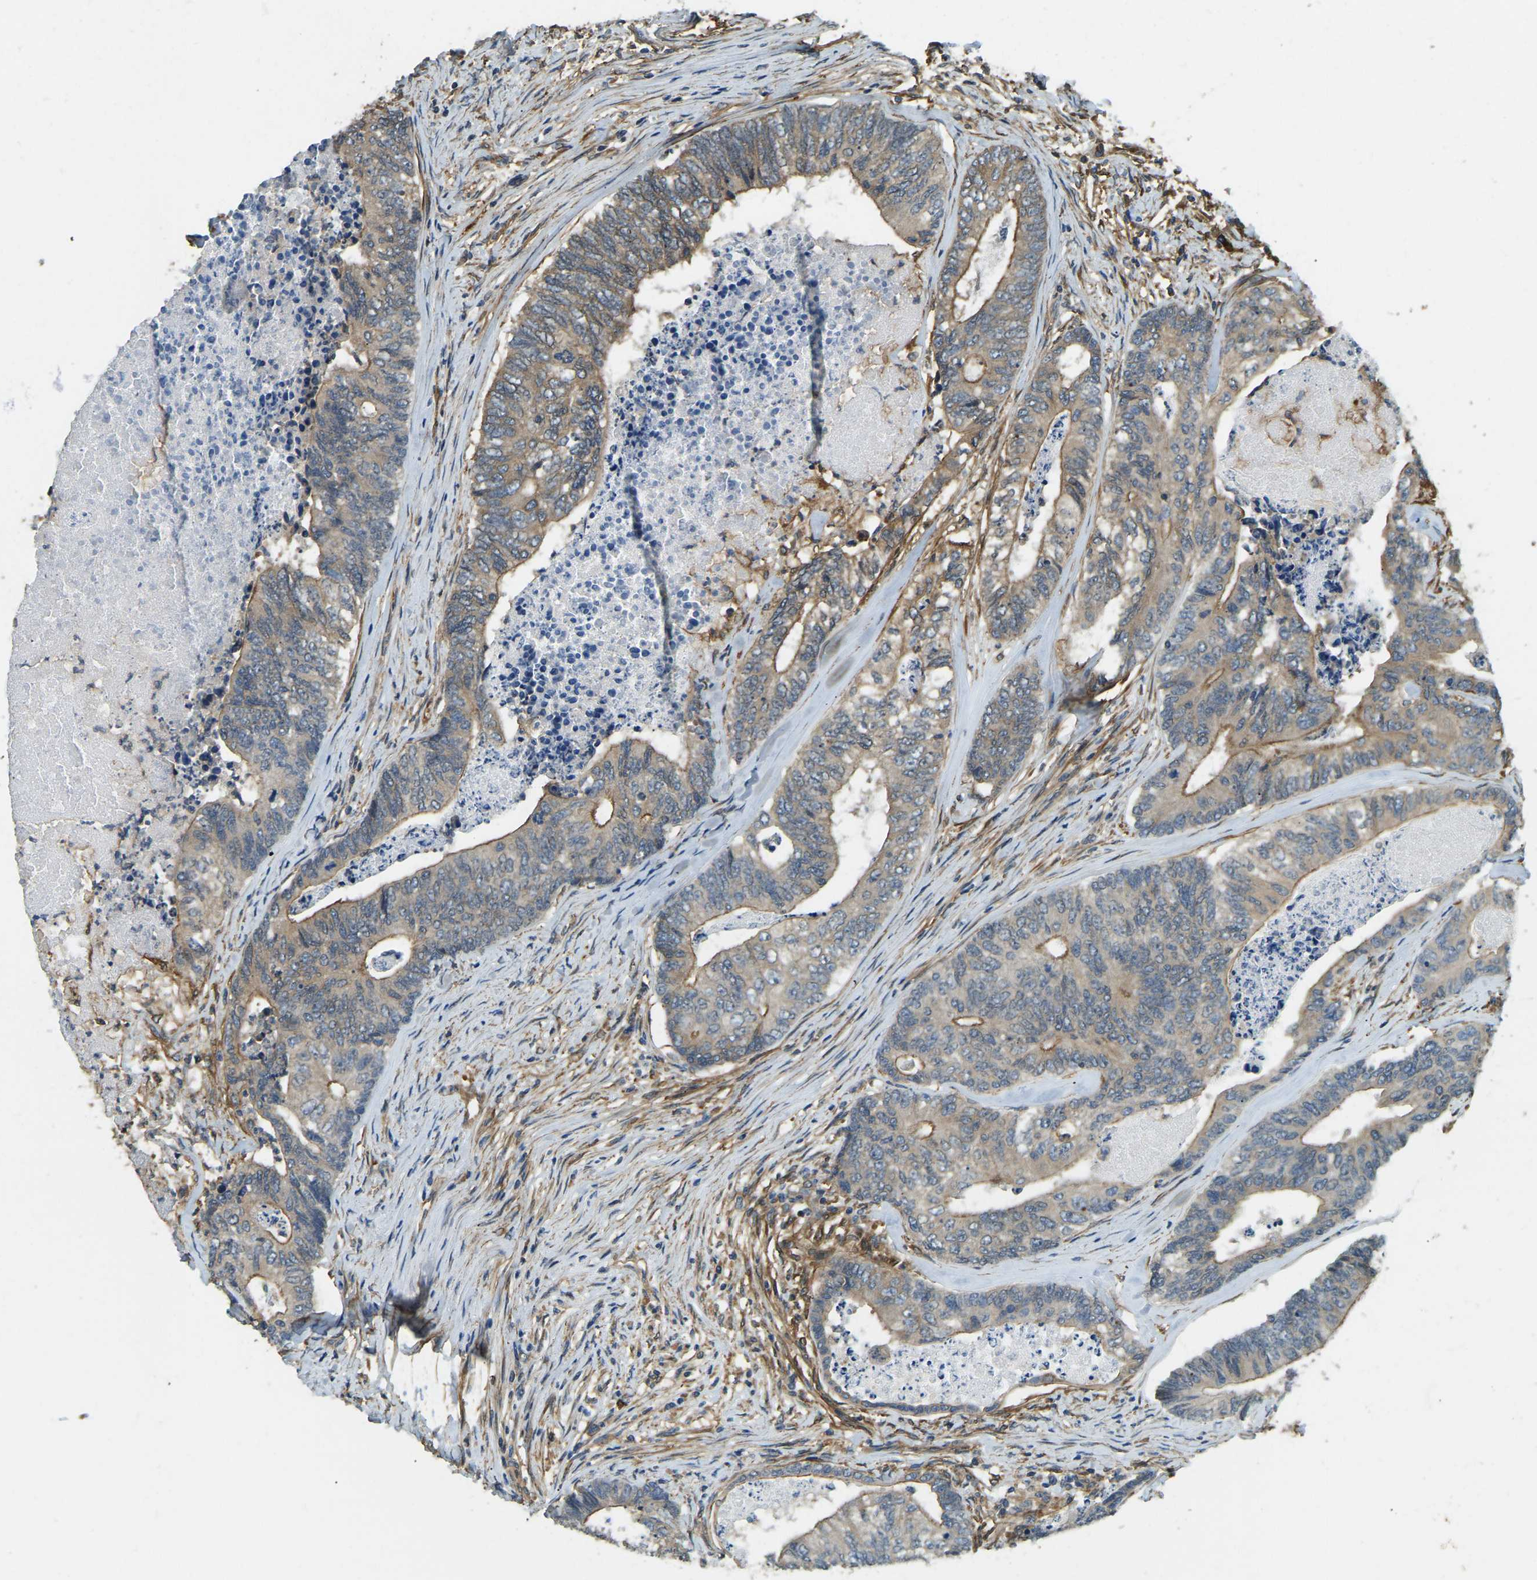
{"staining": {"intensity": "weak", "quantity": ">75%", "location": "cytoplasmic/membranous"}, "tissue": "colorectal cancer", "cell_type": "Tumor cells", "image_type": "cancer", "snomed": [{"axis": "morphology", "description": "Adenocarcinoma, NOS"}, {"axis": "topography", "description": "Colon"}], "caption": "Protein analysis of colorectal cancer (adenocarcinoma) tissue exhibits weak cytoplasmic/membranous staining in approximately >75% of tumor cells.", "gene": "ERGIC1", "patient": {"sex": "female", "age": 67}}